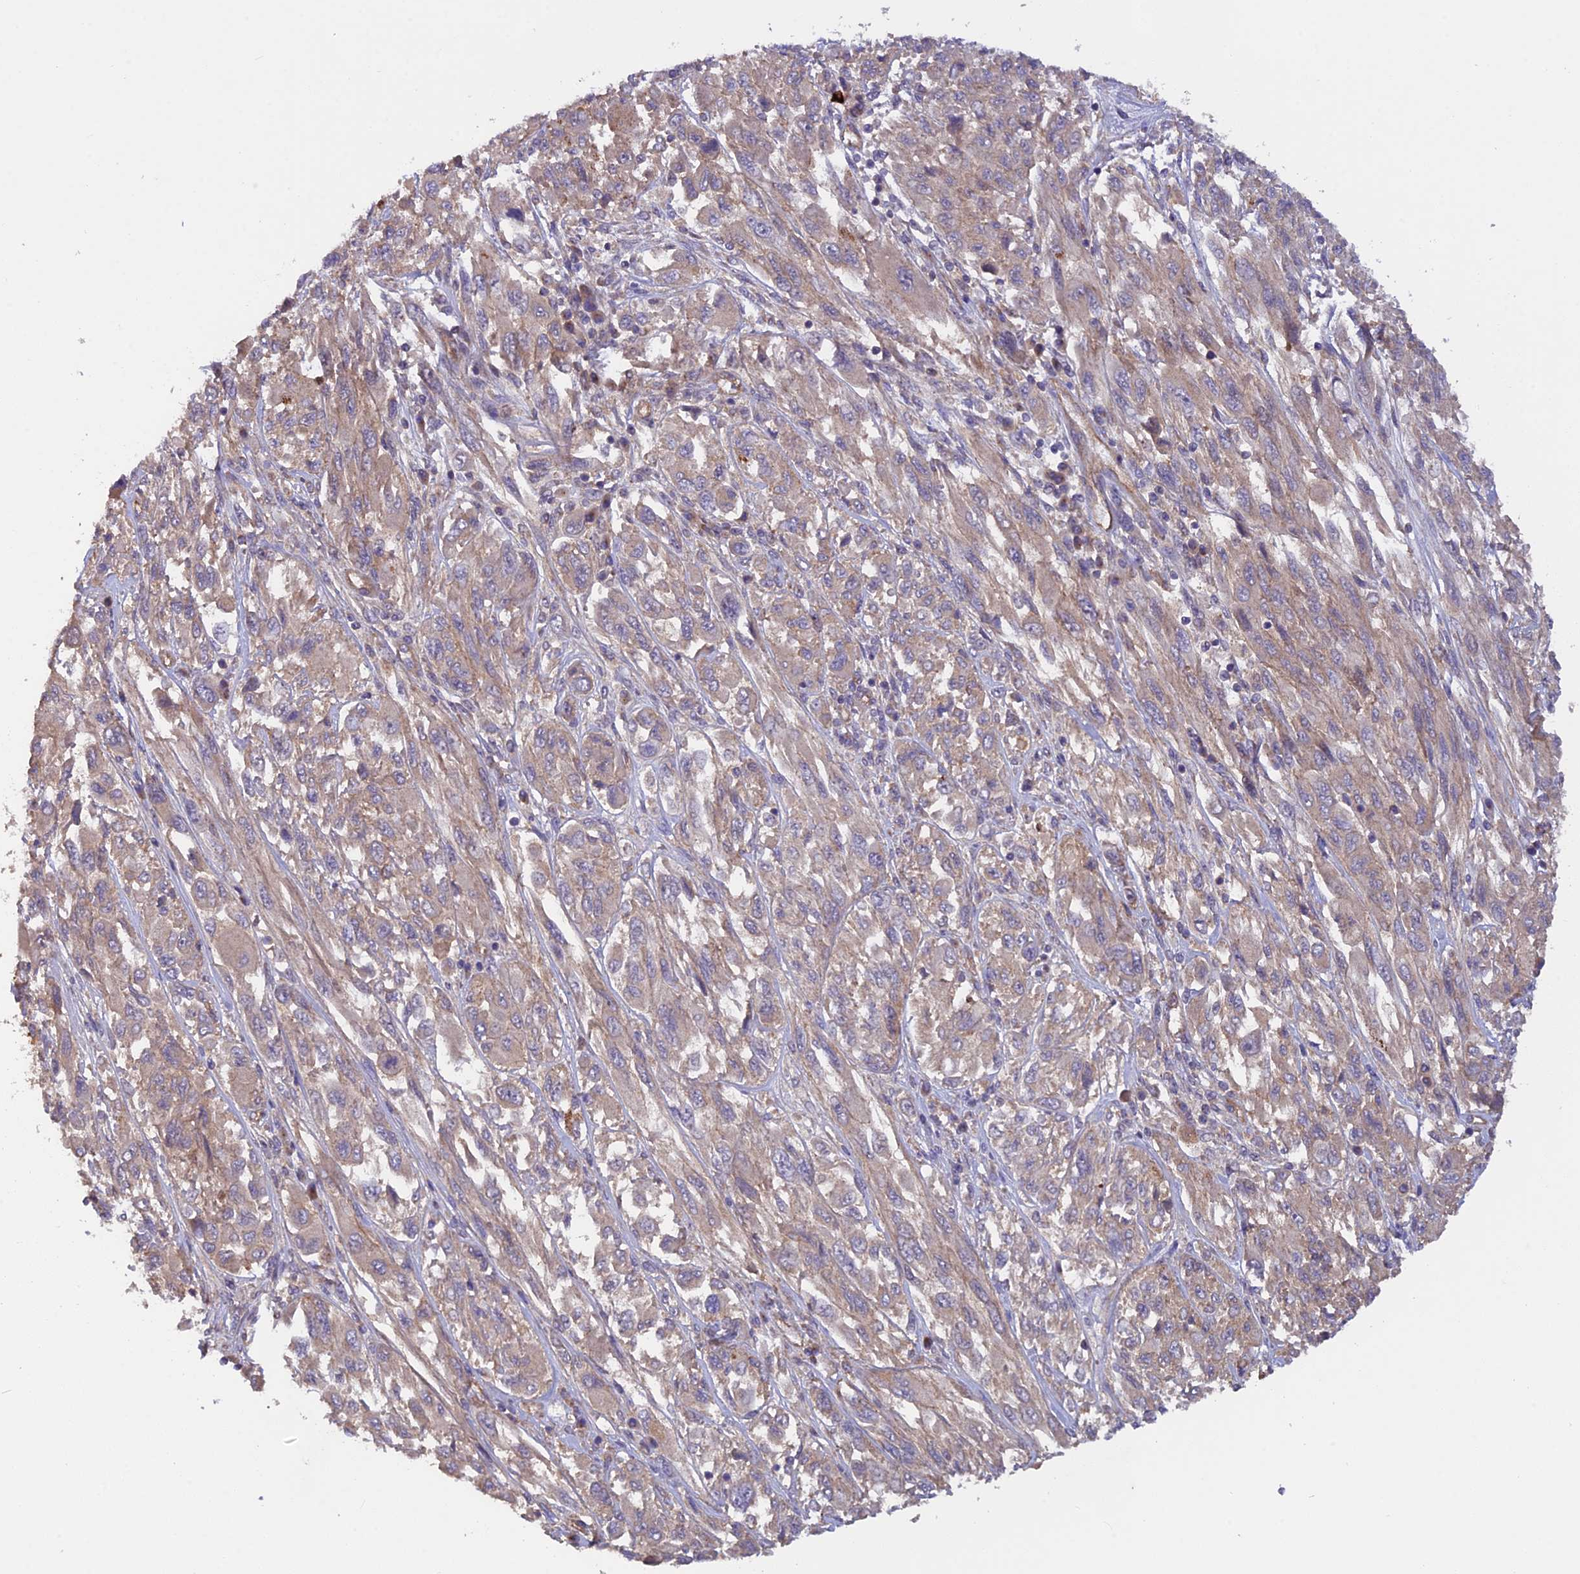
{"staining": {"intensity": "weak", "quantity": ">75%", "location": "cytoplasmic/membranous"}, "tissue": "melanoma", "cell_type": "Tumor cells", "image_type": "cancer", "snomed": [{"axis": "morphology", "description": "Malignant melanoma, NOS"}, {"axis": "topography", "description": "Skin"}], "caption": "Approximately >75% of tumor cells in melanoma exhibit weak cytoplasmic/membranous protein expression as visualized by brown immunohistochemical staining.", "gene": "ADAMTS15", "patient": {"sex": "female", "age": 91}}